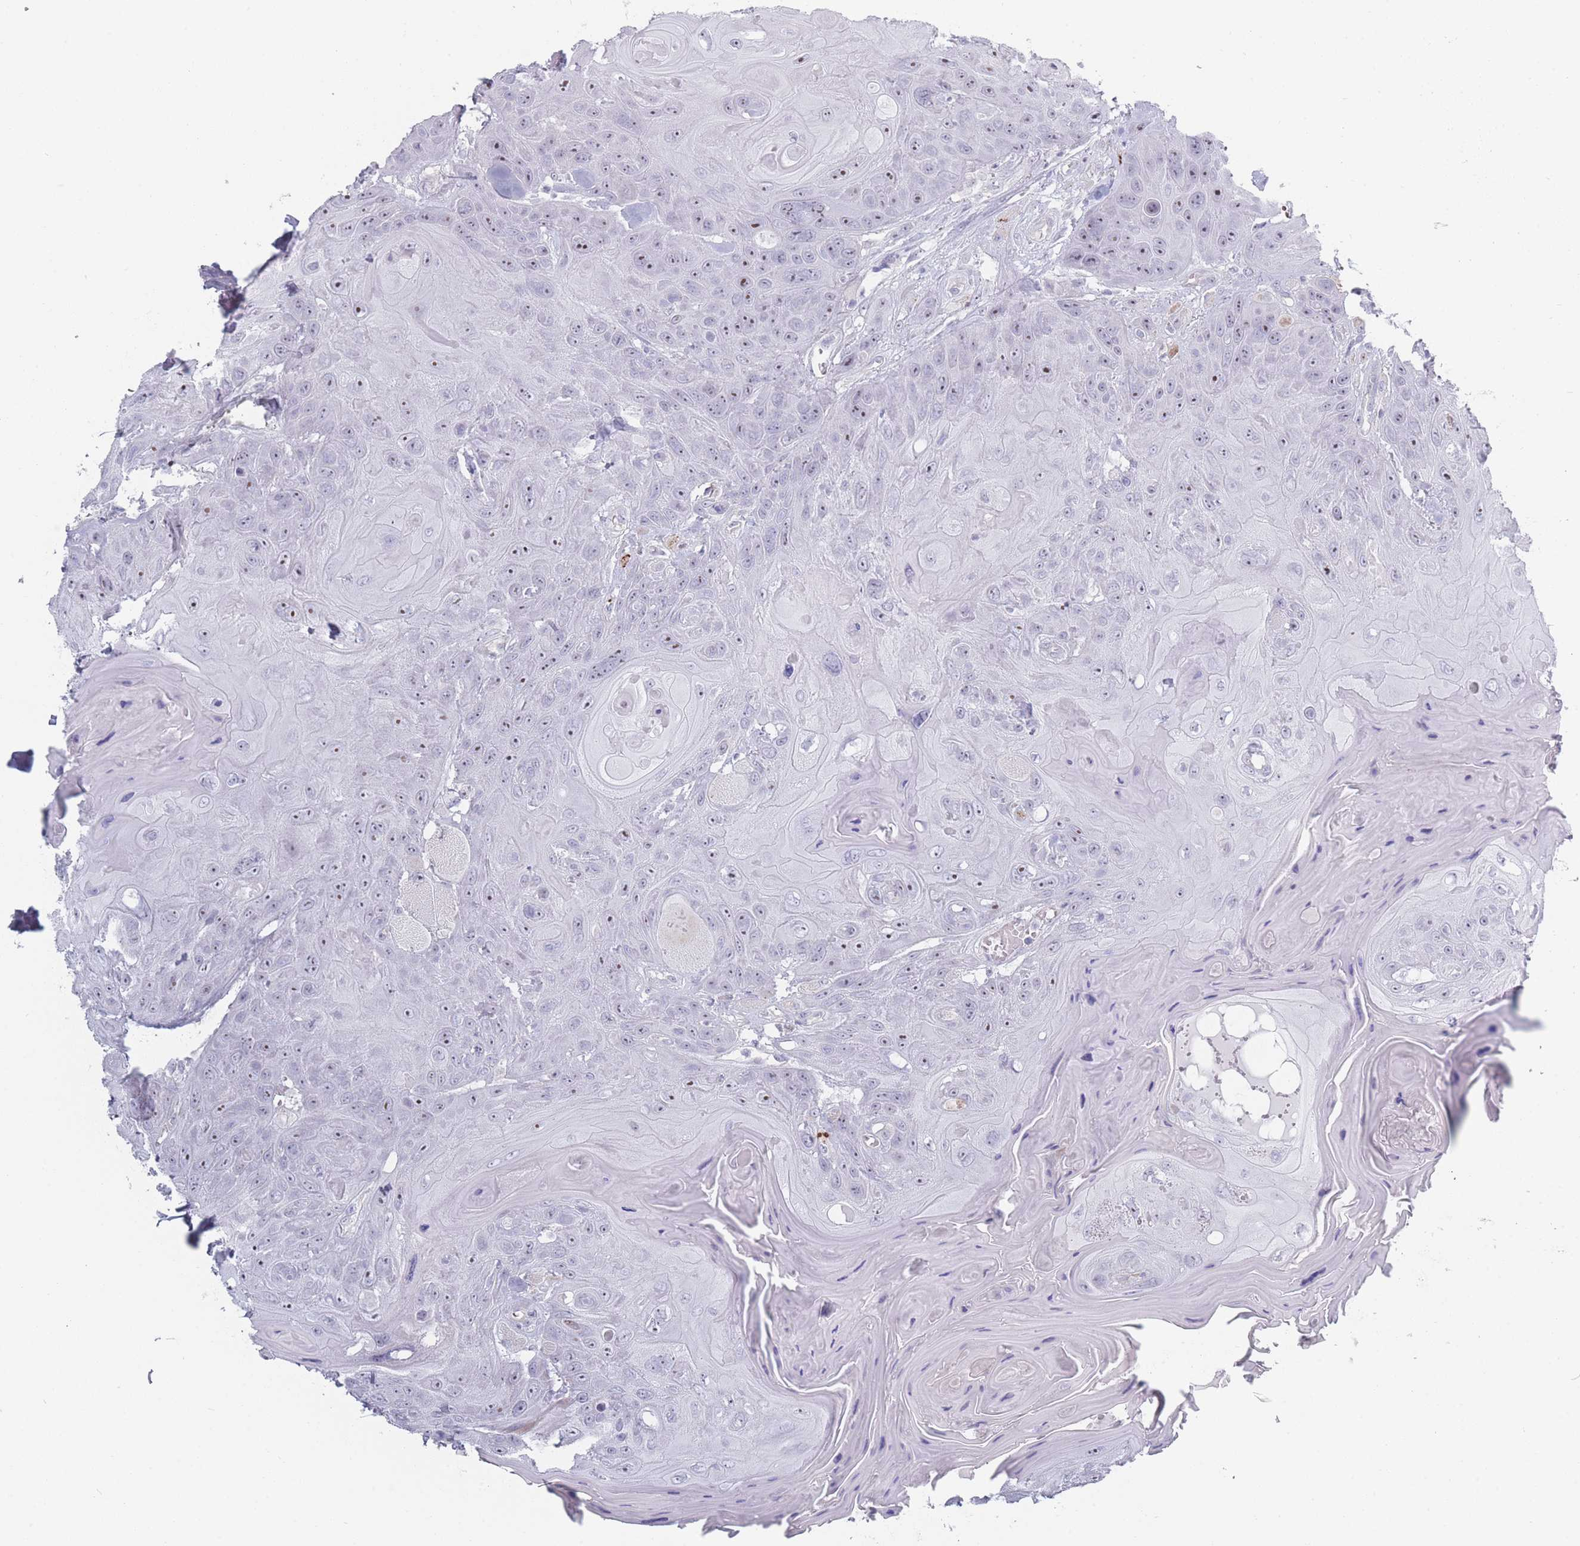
{"staining": {"intensity": "moderate", "quantity": "<25%", "location": "nuclear"}, "tissue": "head and neck cancer", "cell_type": "Tumor cells", "image_type": "cancer", "snomed": [{"axis": "morphology", "description": "Squamous cell carcinoma, NOS"}, {"axis": "topography", "description": "Head-Neck"}], "caption": "Head and neck cancer (squamous cell carcinoma) stained with IHC demonstrates moderate nuclear staining in approximately <25% of tumor cells. The protein of interest is stained brown, and the nuclei are stained in blue (DAB IHC with brightfield microscopy, high magnification).", "gene": "ROS1", "patient": {"sex": "female", "age": 59}}